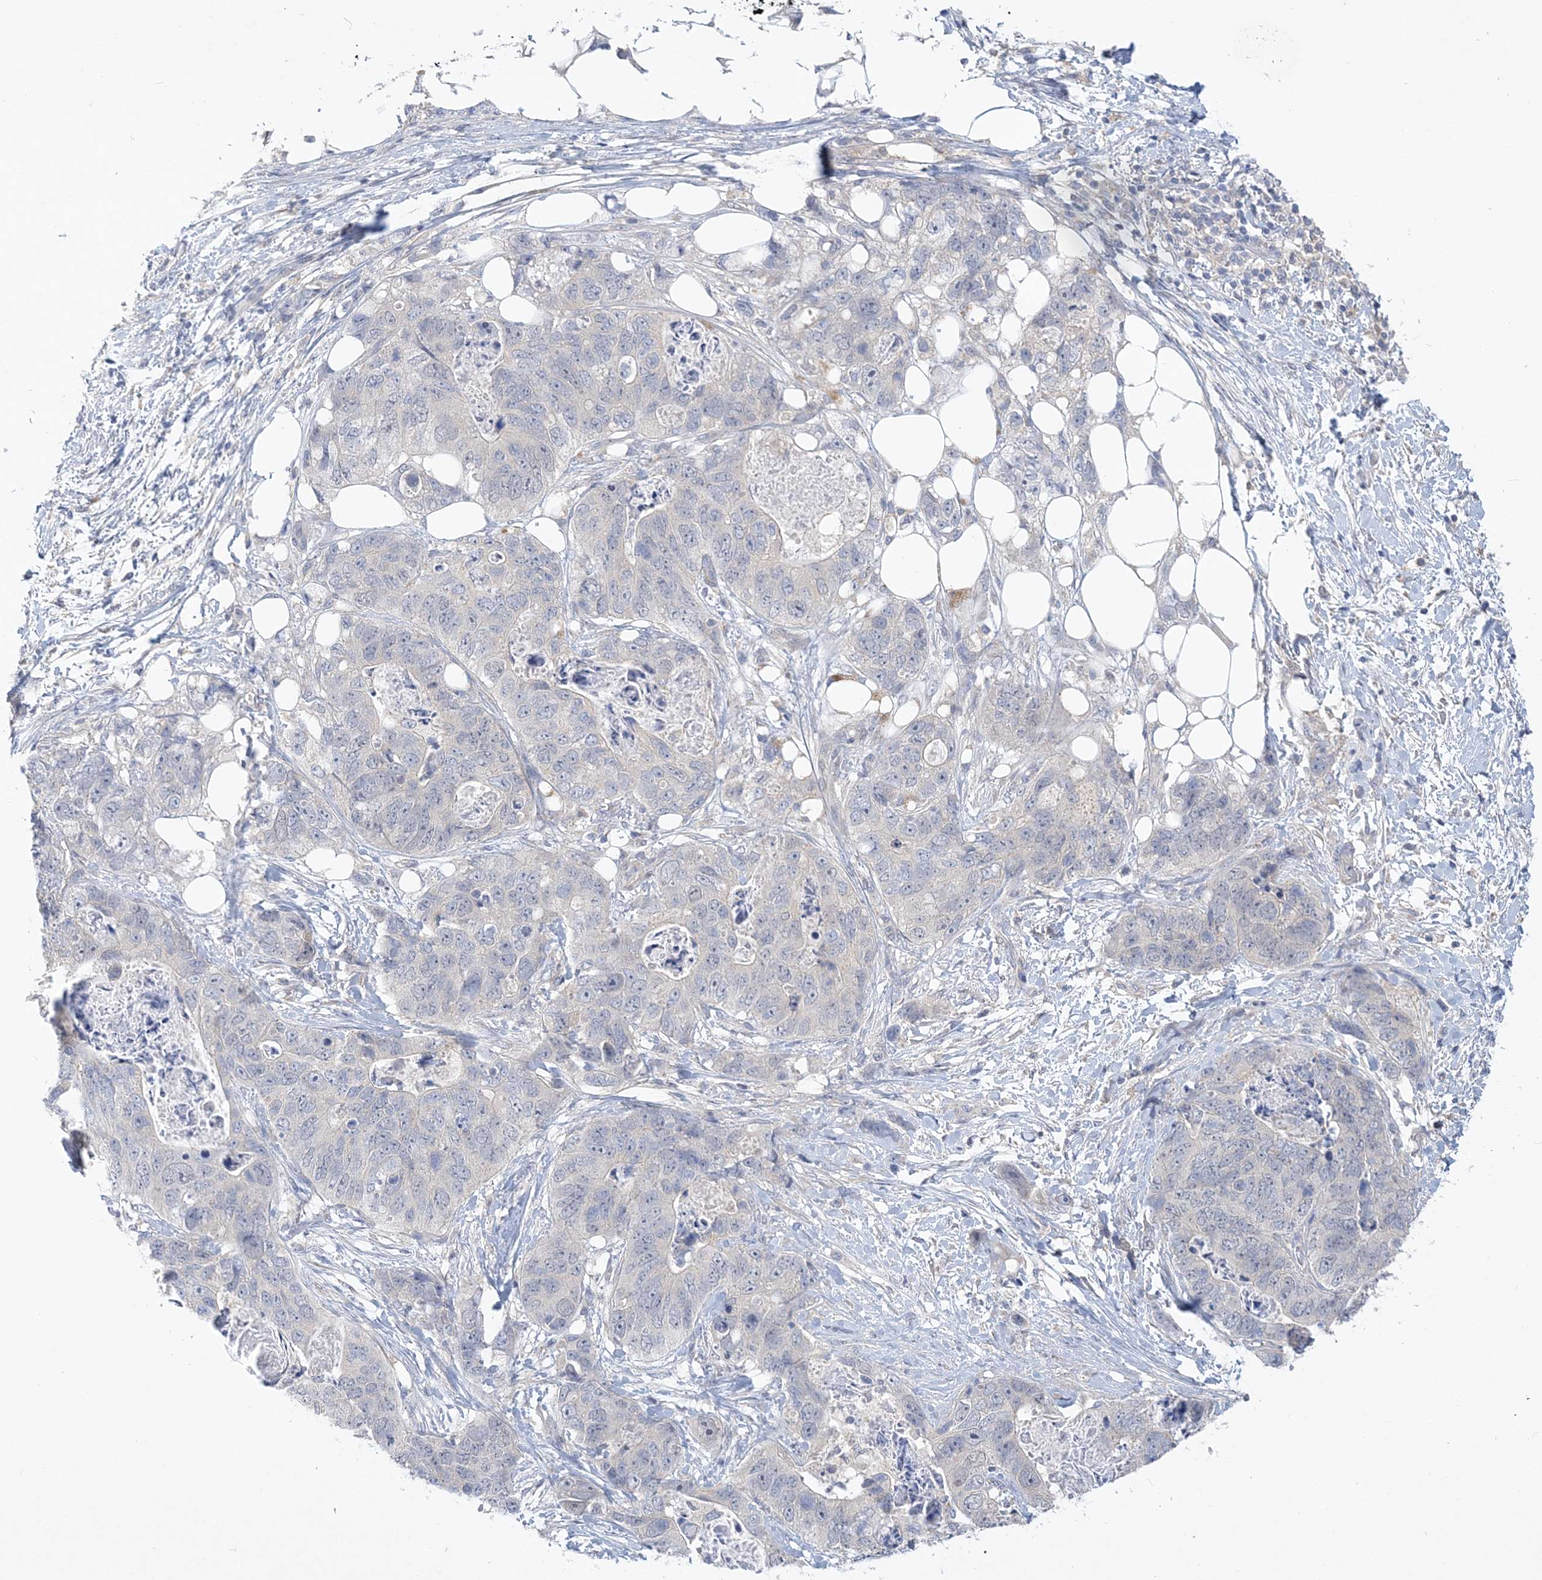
{"staining": {"intensity": "negative", "quantity": "none", "location": "none"}, "tissue": "stomach cancer", "cell_type": "Tumor cells", "image_type": "cancer", "snomed": [{"axis": "morphology", "description": "Adenocarcinoma, NOS"}, {"axis": "topography", "description": "Stomach"}], "caption": "The image displays no significant staining in tumor cells of stomach cancer (adenocarcinoma).", "gene": "ANKRD35", "patient": {"sex": "female", "age": 89}}